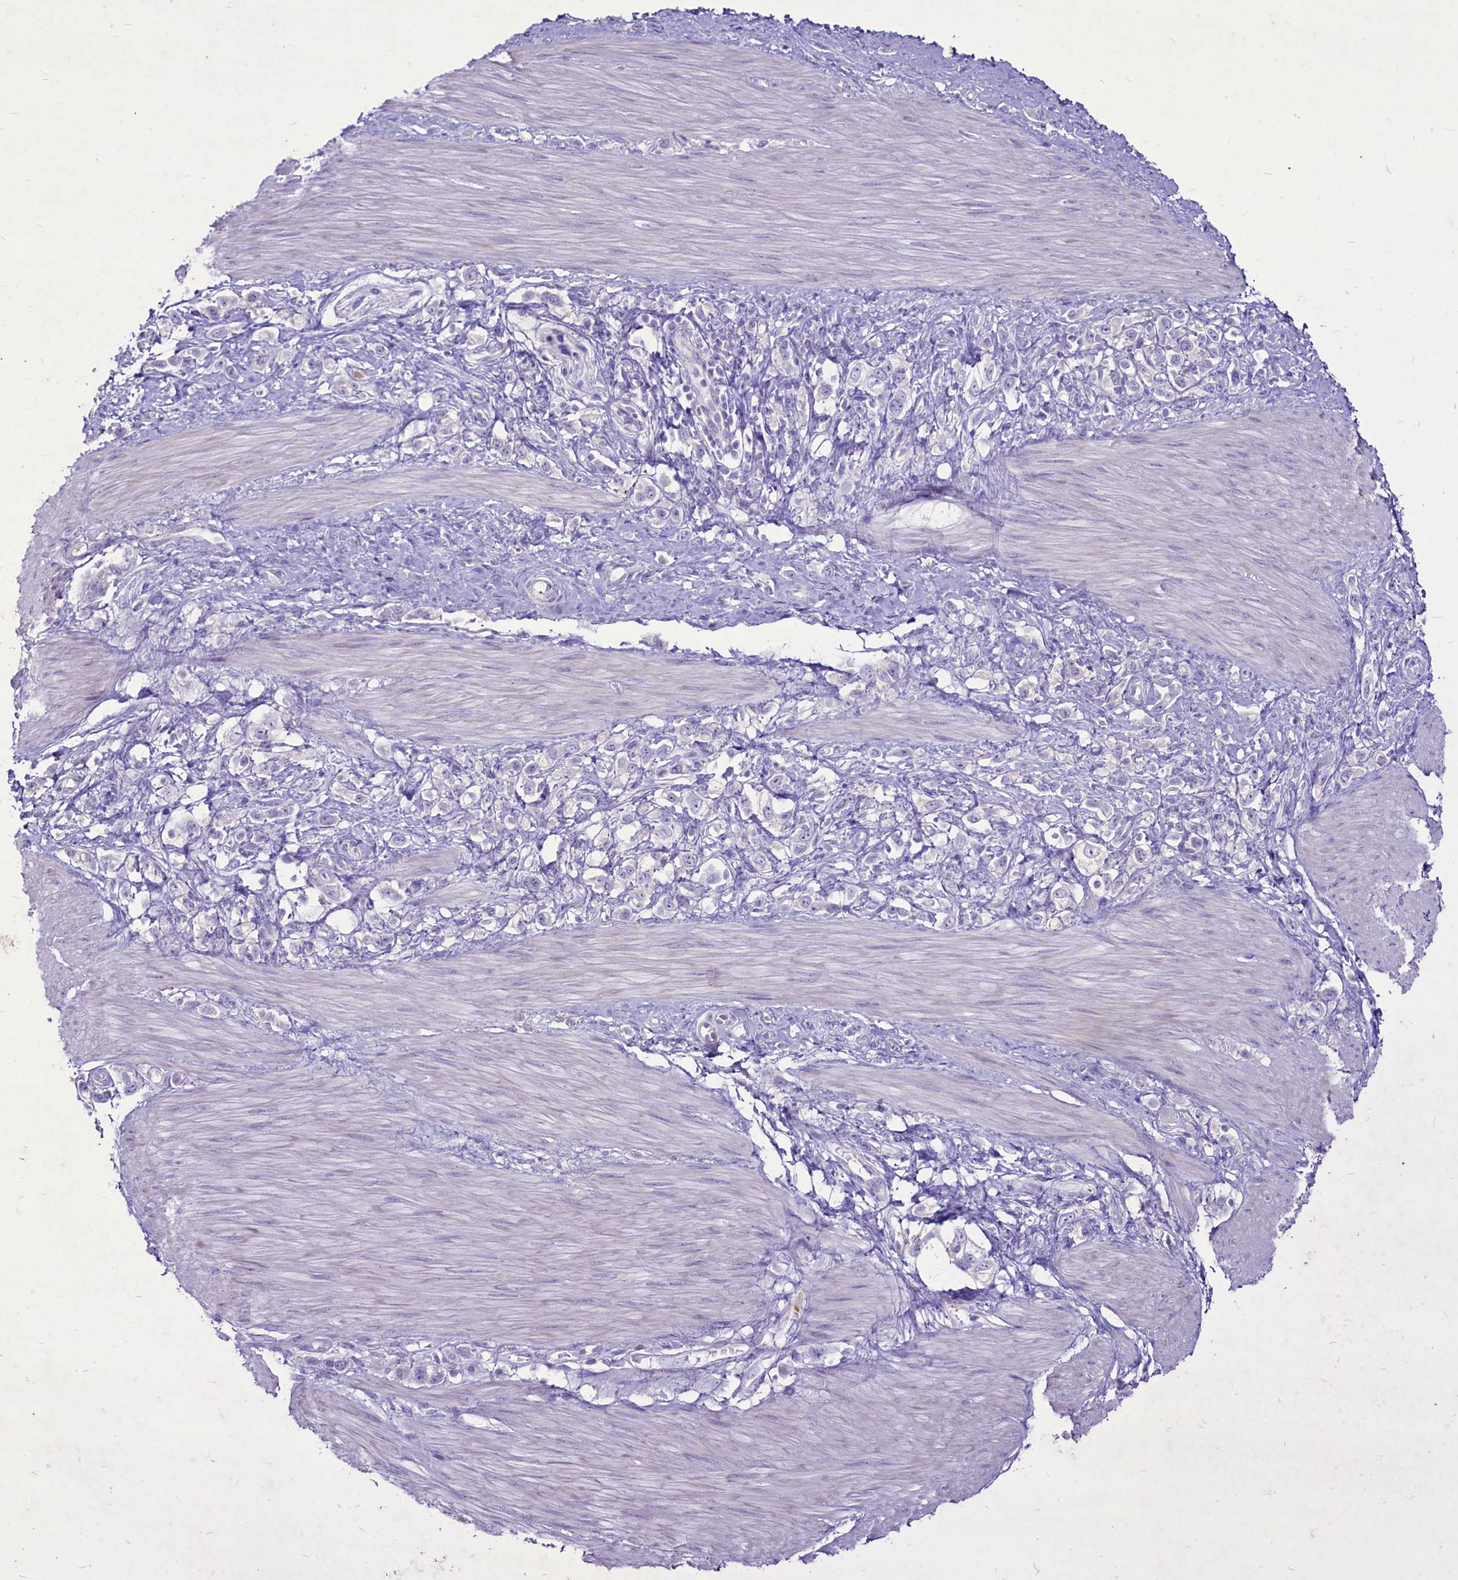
{"staining": {"intensity": "negative", "quantity": "none", "location": "none"}, "tissue": "stomach cancer", "cell_type": "Tumor cells", "image_type": "cancer", "snomed": [{"axis": "morphology", "description": "Adenocarcinoma, NOS"}, {"axis": "topography", "description": "Stomach"}], "caption": "IHC of human adenocarcinoma (stomach) exhibits no expression in tumor cells. (Immunohistochemistry (ihc), brightfield microscopy, high magnification).", "gene": "FAM209B", "patient": {"sex": "female", "age": 65}}